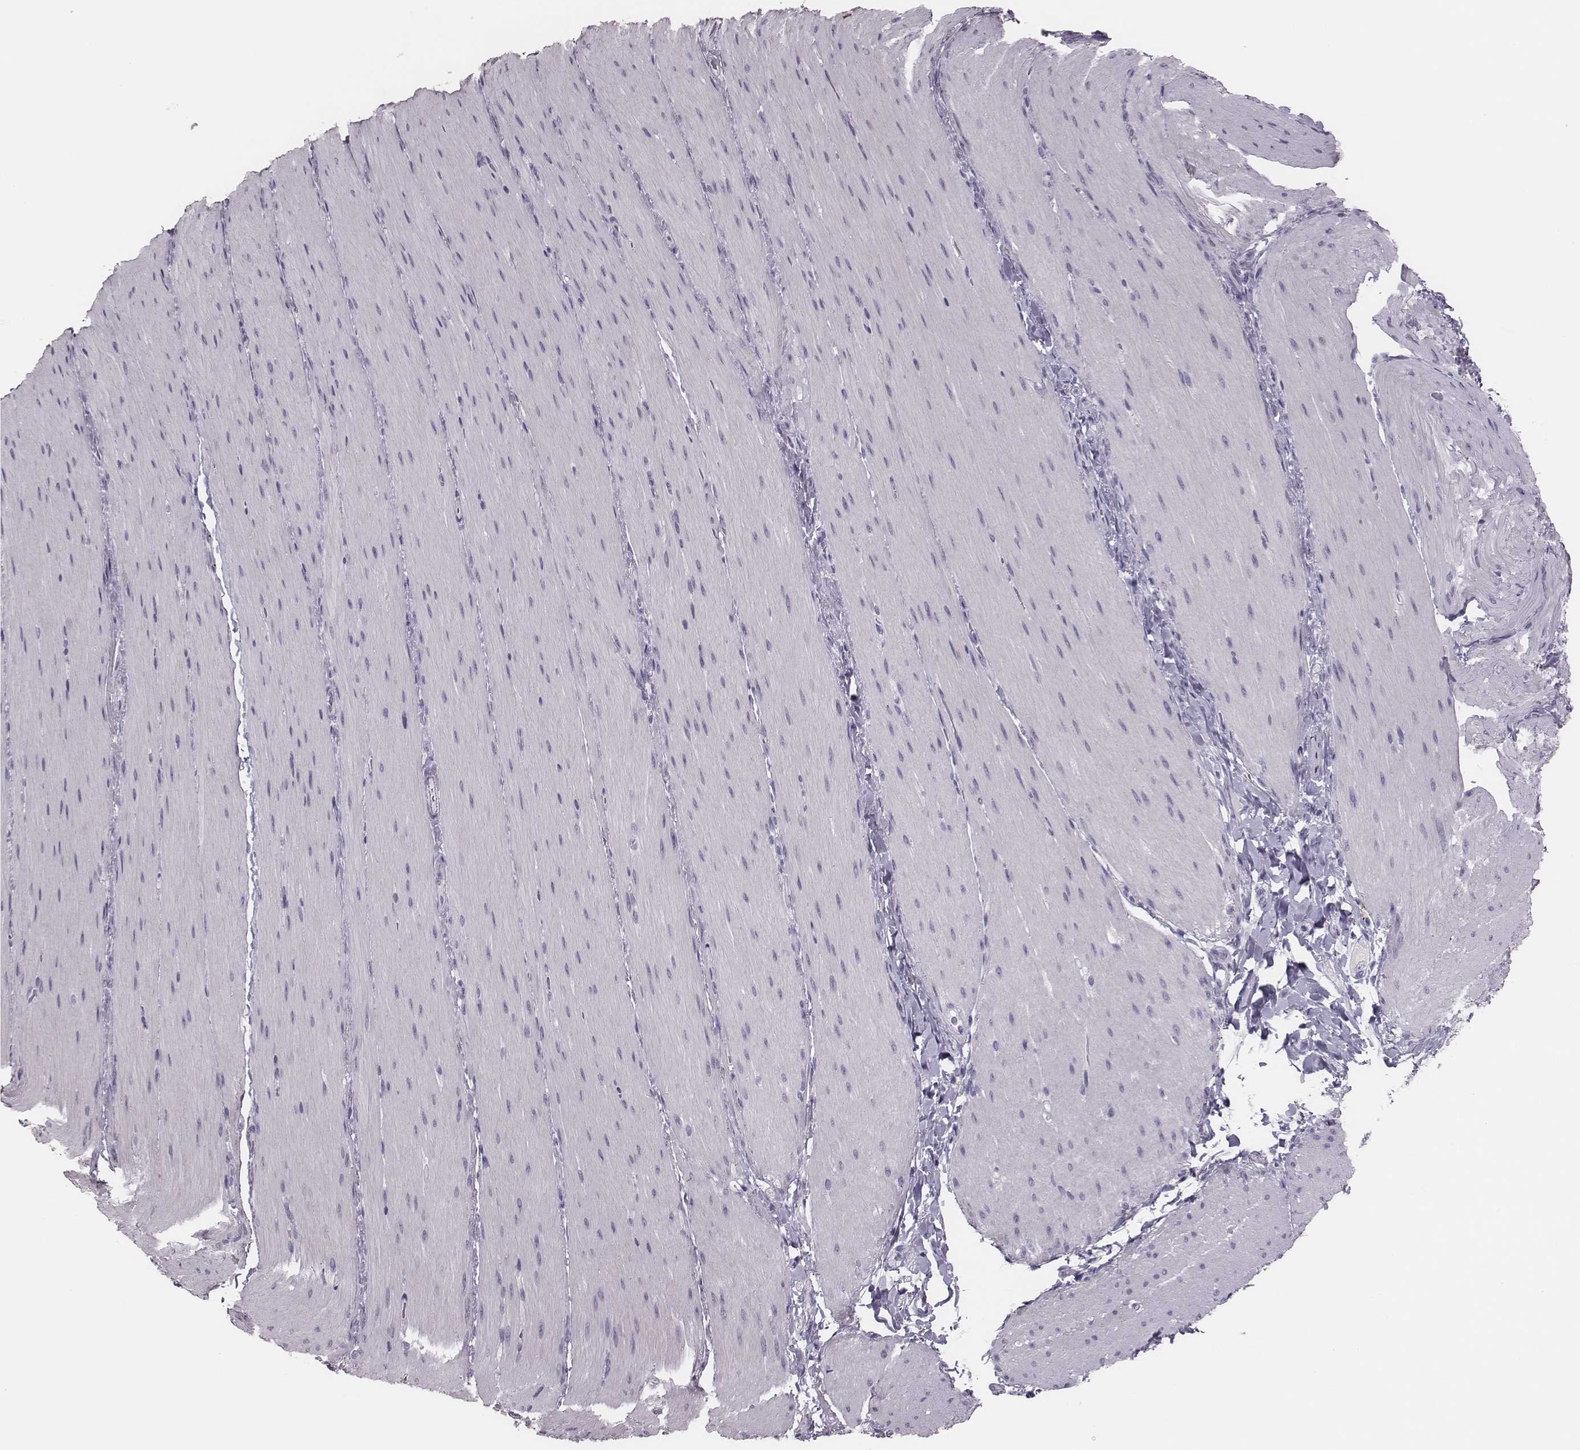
{"staining": {"intensity": "negative", "quantity": "none", "location": "none"}, "tissue": "smooth muscle", "cell_type": "Smooth muscle cells", "image_type": "normal", "snomed": [{"axis": "morphology", "description": "Normal tissue, NOS"}, {"axis": "topography", "description": "Smooth muscle"}, {"axis": "topography", "description": "Colon"}], "caption": "A micrograph of smooth muscle stained for a protein displays no brown staining in smooth muscle cells. (Stains: DAB immunohistochemistry (IHC) with hematoxylin counter stain, Microscopy: brightfield microscopy at high magnification).", "gene": "ADGRF4", "patient": {"sex": "male", "age": 73}}